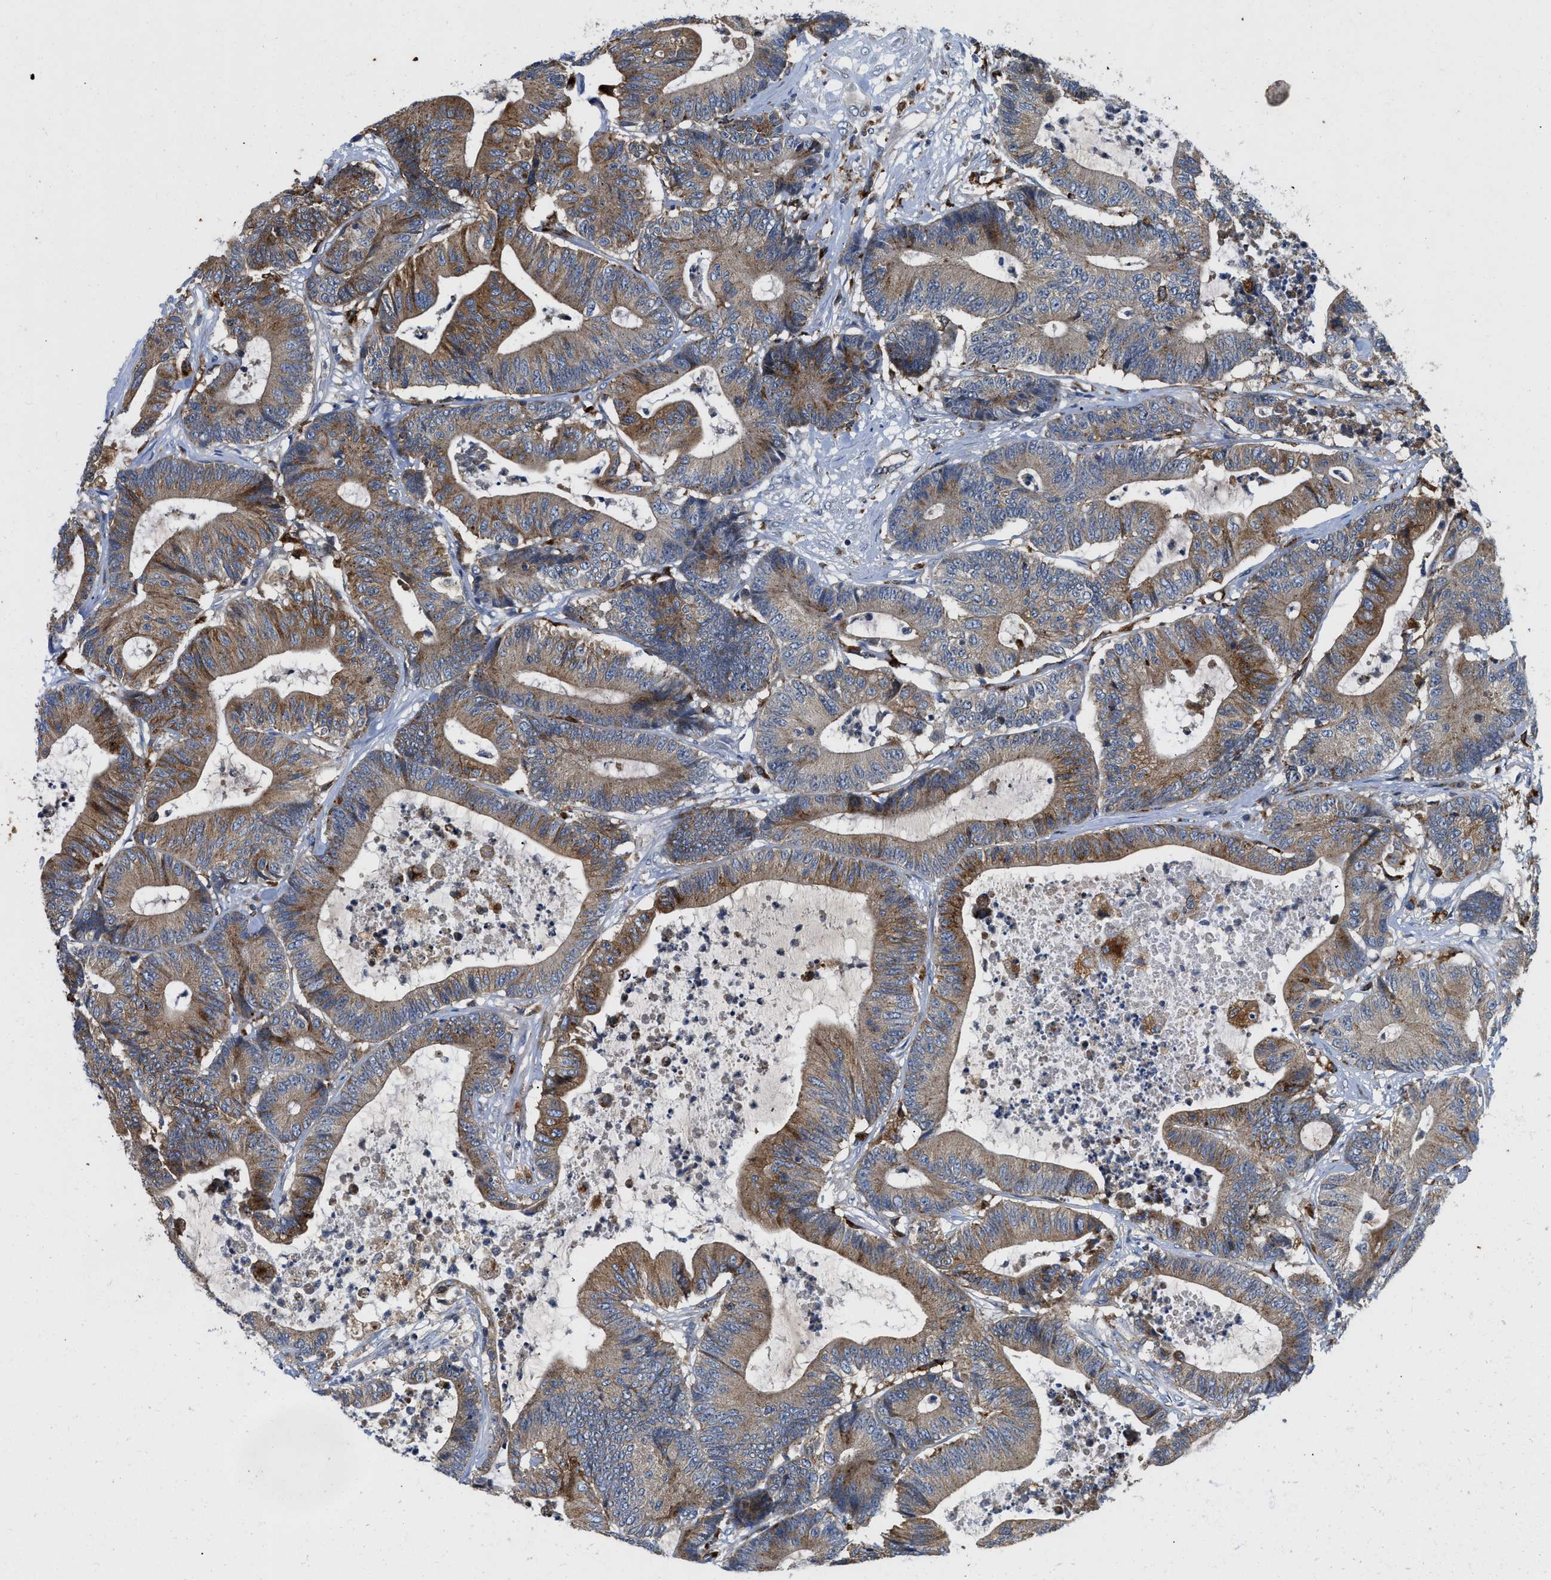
{"staining": {"intensity": "moderate", "quantity": ">75%", "location": "cytoplasmic/membranous"}, "tissue": "colorectal cancer", "cell_type": "Tumor cells", "image_type": "cancer", "snomed": [{"axis": "morphology", "description": "Adenocarcinoma, NOS"}, {"axis": "topography", "description": "Colon"}], "caption": "Protein staining of adenocarcinoma (colorectal) tissue exhibits moderate cytoplasmic/membranous expression in about >75% of tumor cells.", "gene": "ENPP4", "patient": {"sex": "female", "age": 84}}